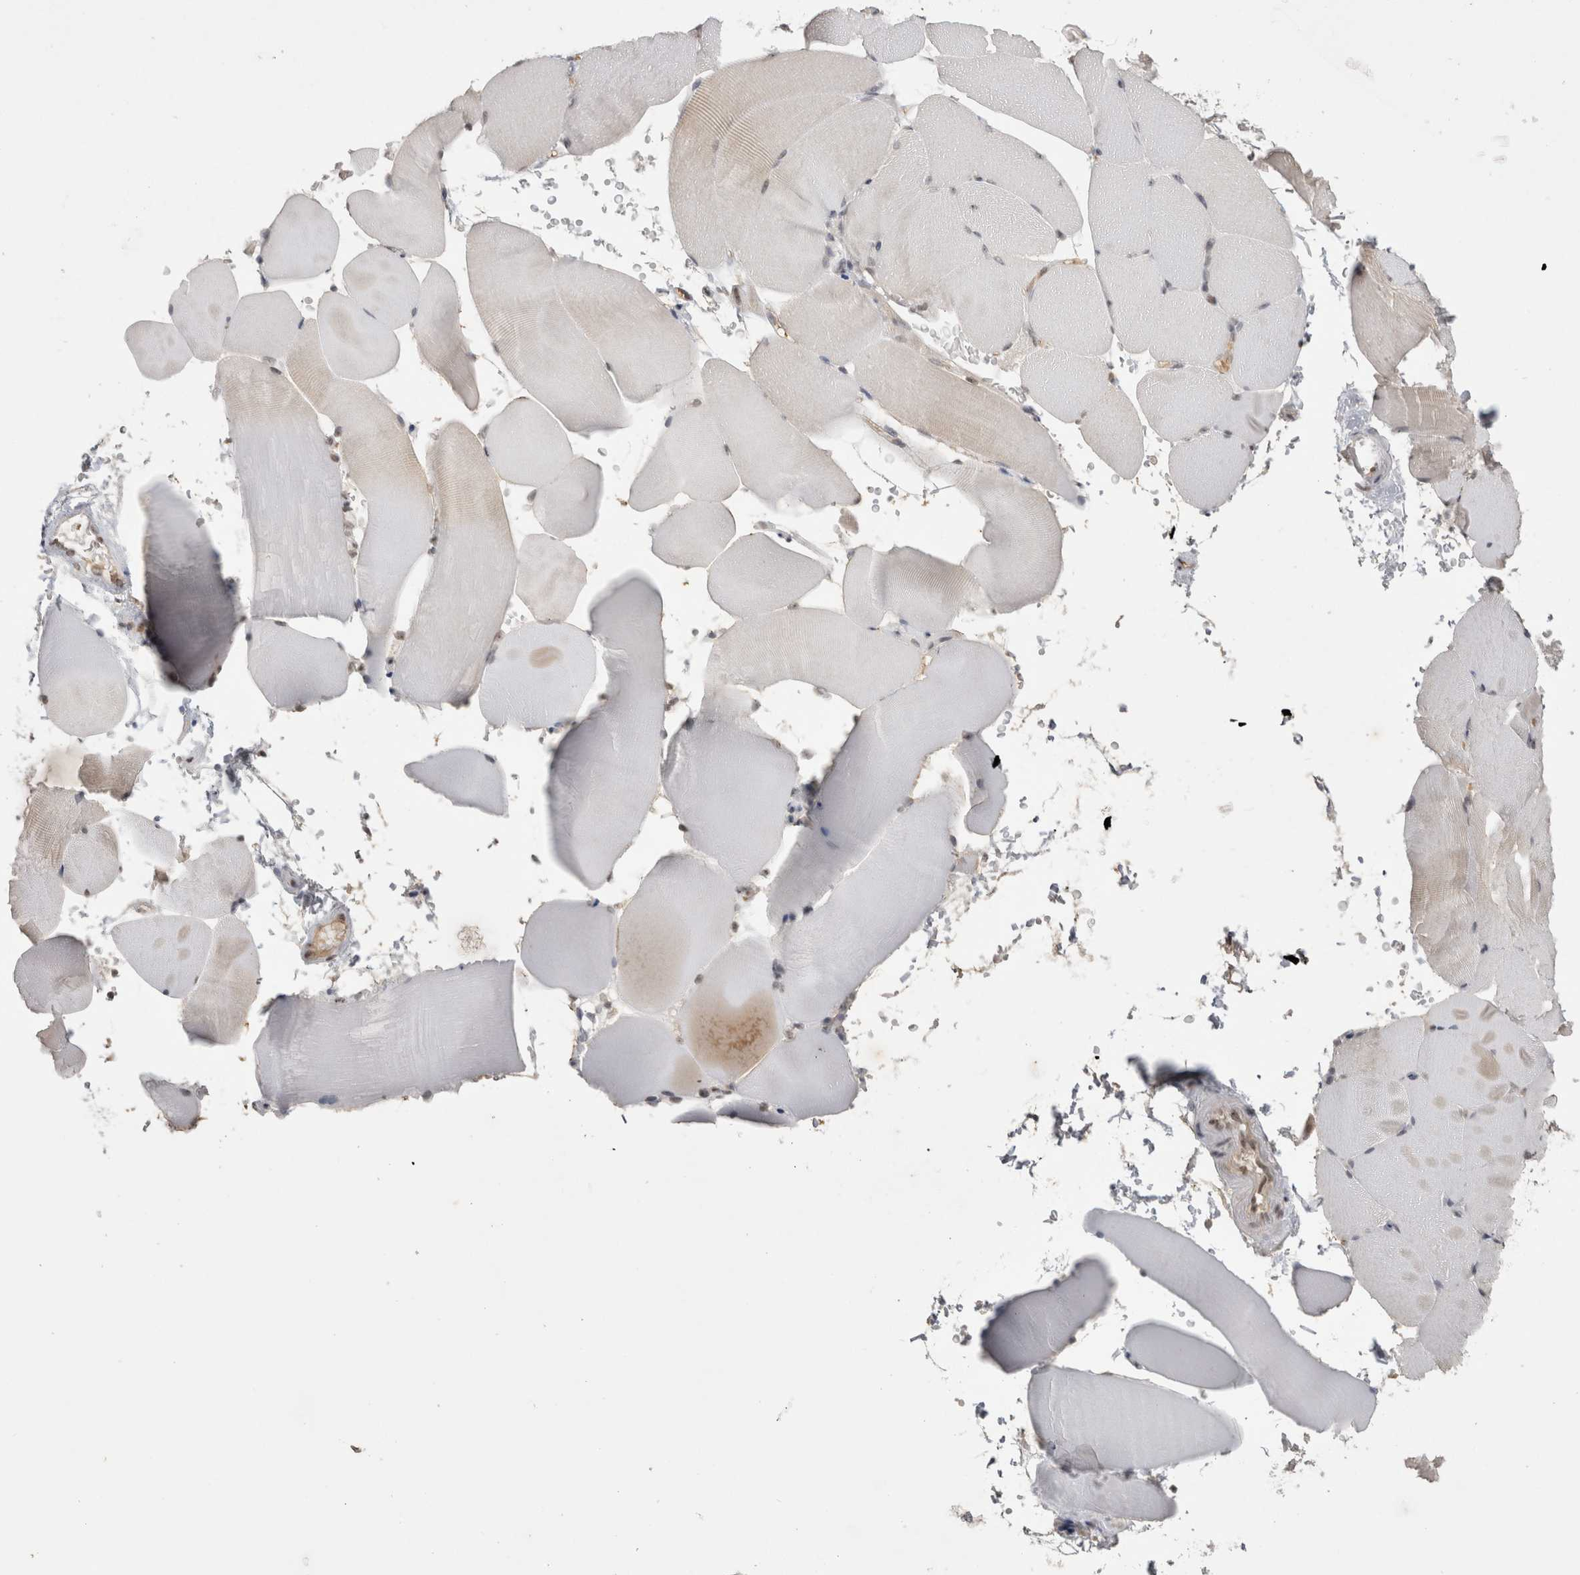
{"staining": {"intensity": "negative", "quantity": "none", "location": "none"}, "tissue": "skeletal muscle", "cell_type": "Myocytes", "image_type": "normal", "snomed": [{"axis": "morphology", "description": "Normal tissue, NOS"}, {"axis": "topography", "description": "Skeletal muscle"}, {"axis": "topography", "description": "Parathyroid gland"}], "caption": "Myocytes are negative for protein expression in normal human skeletal muscle. The staining was performed using DAB (3,3'-diaminobenzidine) to visualize the protein expression in brown, while the nuclei were stained in blue with hematoxylin (Magnification: 20x).", "gene": "DAXX", "patient": {"sex": "female", "age": 37}}